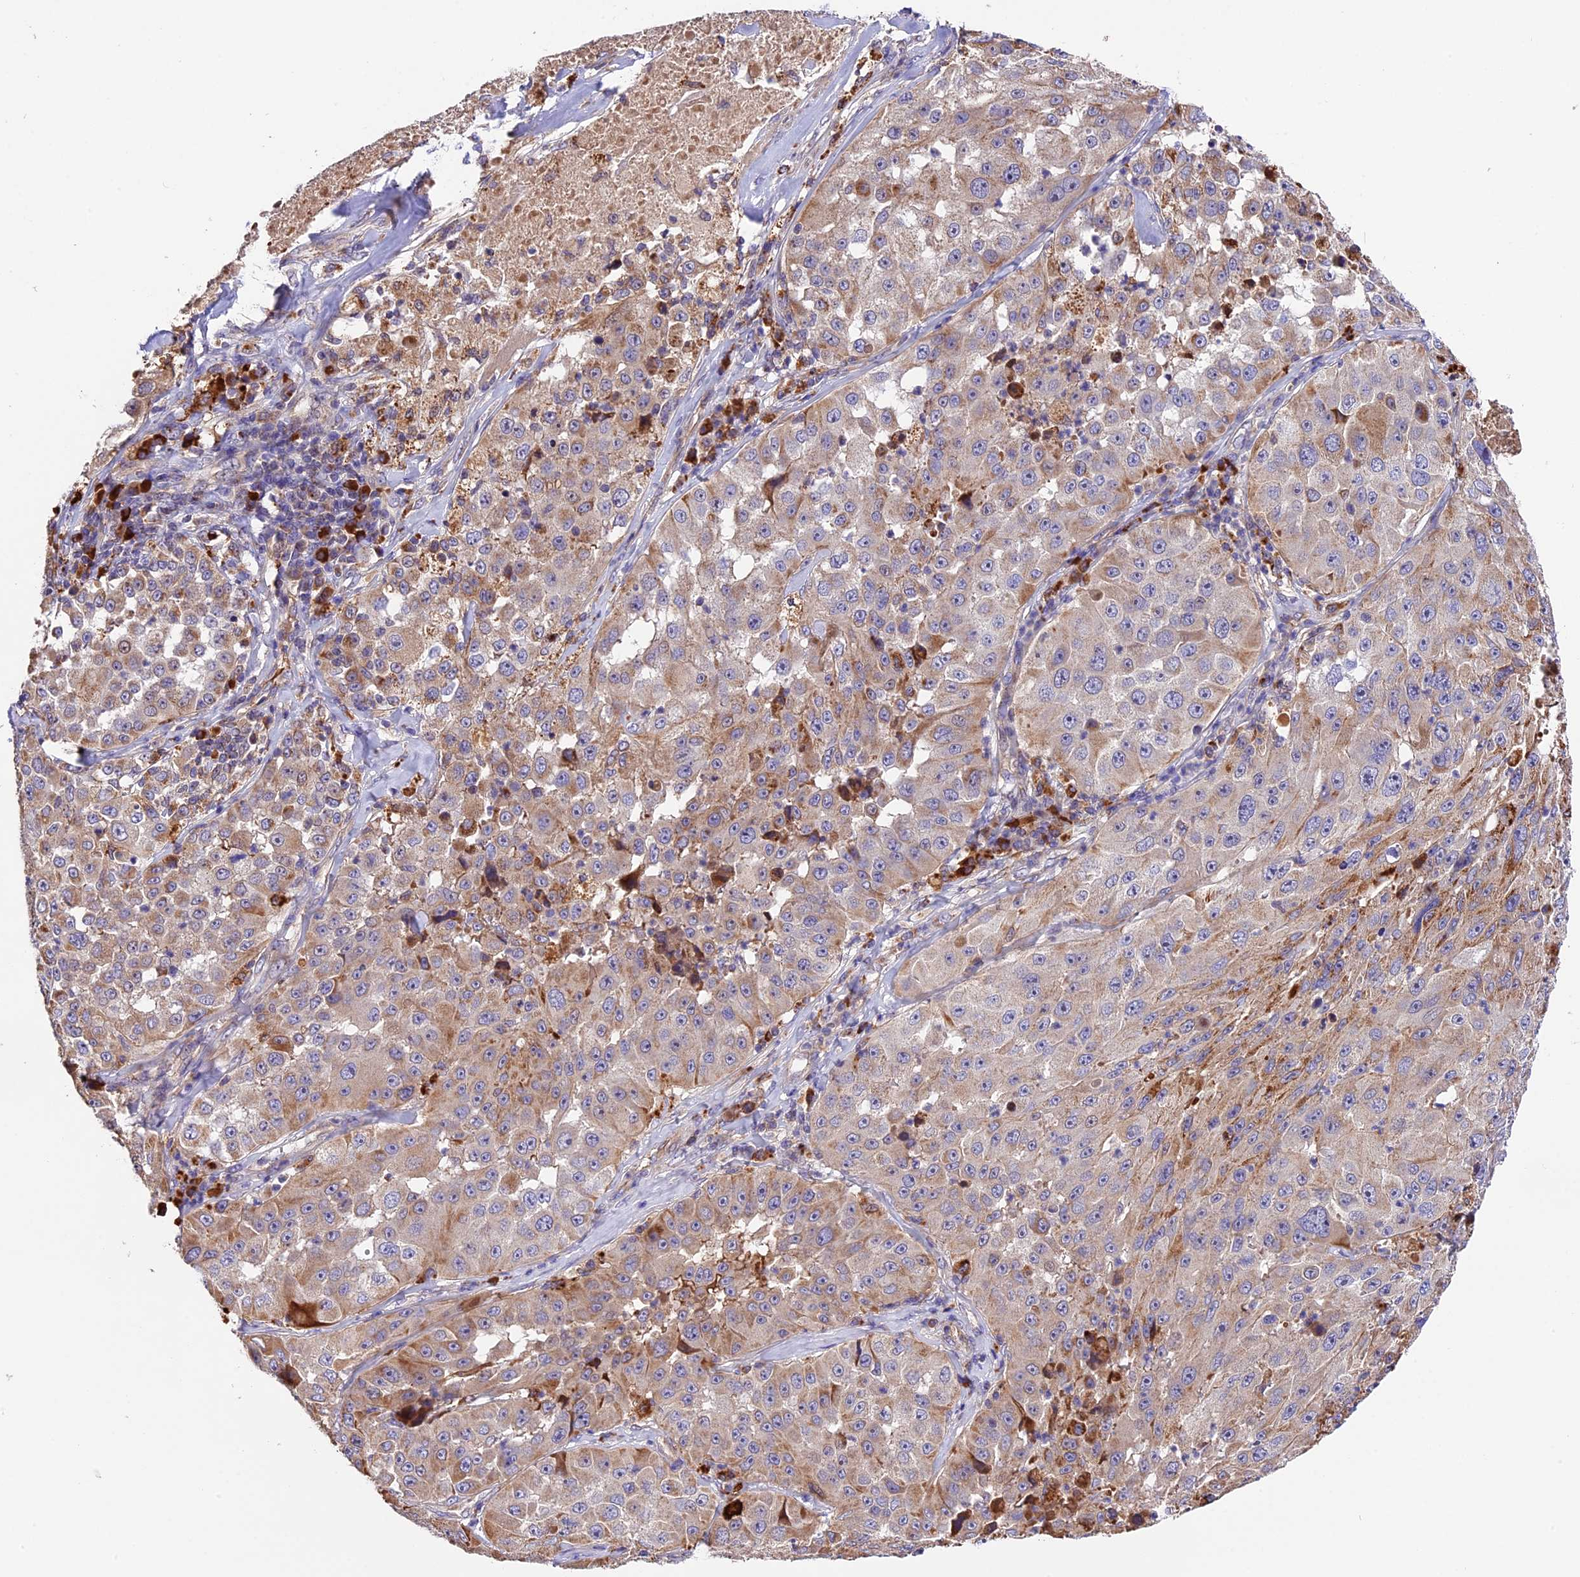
{"staining": {"intensity": "moderate", "quantity": ">75%", "location": "cytoplasmic/membranous"}, "tissue": "melanoma", "cell_type": "Tumor cells", "image_type": "cancer", "snomed": [{"axis": "morphology", "description": "Malignant melanoma, Metastatic site"}, {"axis": "topography", "description": "Lymph node"}], "caption": "Malignant melanoma (metastatic site) tissue displays moderate cytoplasmic/membranous positivity in about >75% of tumor cells, visualized by immunohistochemistry.", "gene": "METTL22", "patient": {"sex": "male", "age": 62}}